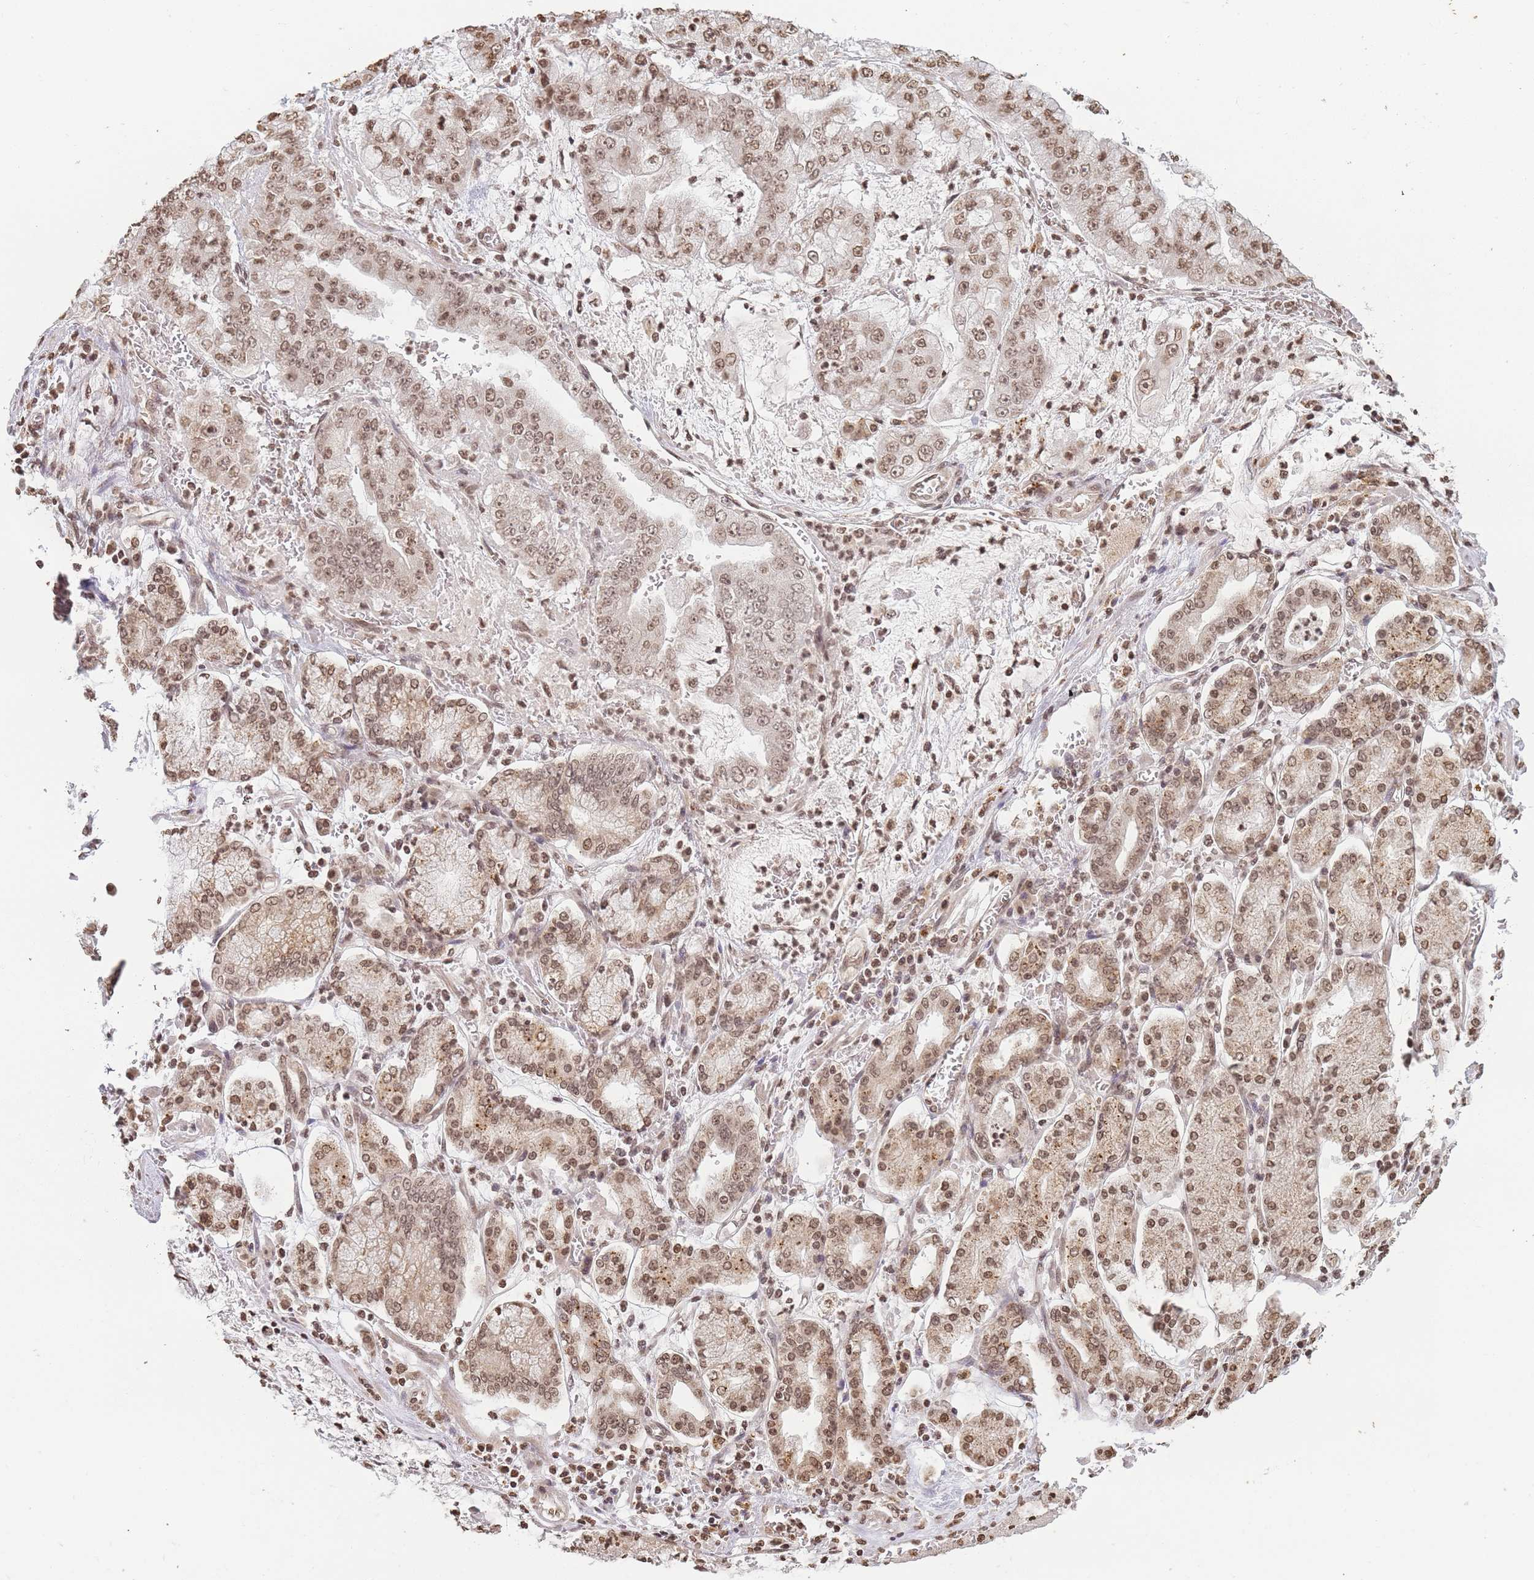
{"staining": {"intensity": "moderate", "quantity": ">75%", "location": "nuclear"}, "tissue": "stomach cancer", "cell_type": "Tumor cells", "image_type": "cancer", "snomed": [{"axis": "morphology", "description": "Adenocarcinoma, NOS"}, {"axis": "topography", "description": "Stomach"}], "caption": "DAB (3,3'-diaminobenzidine) immunohistochemical staining of human stomach adenocarcinoma demonstrates moderate nuclear protein expression in approximately >75% of tumor cells.", "gene": "WWTR1", "patient": {"sex": "male", "age": 76}}